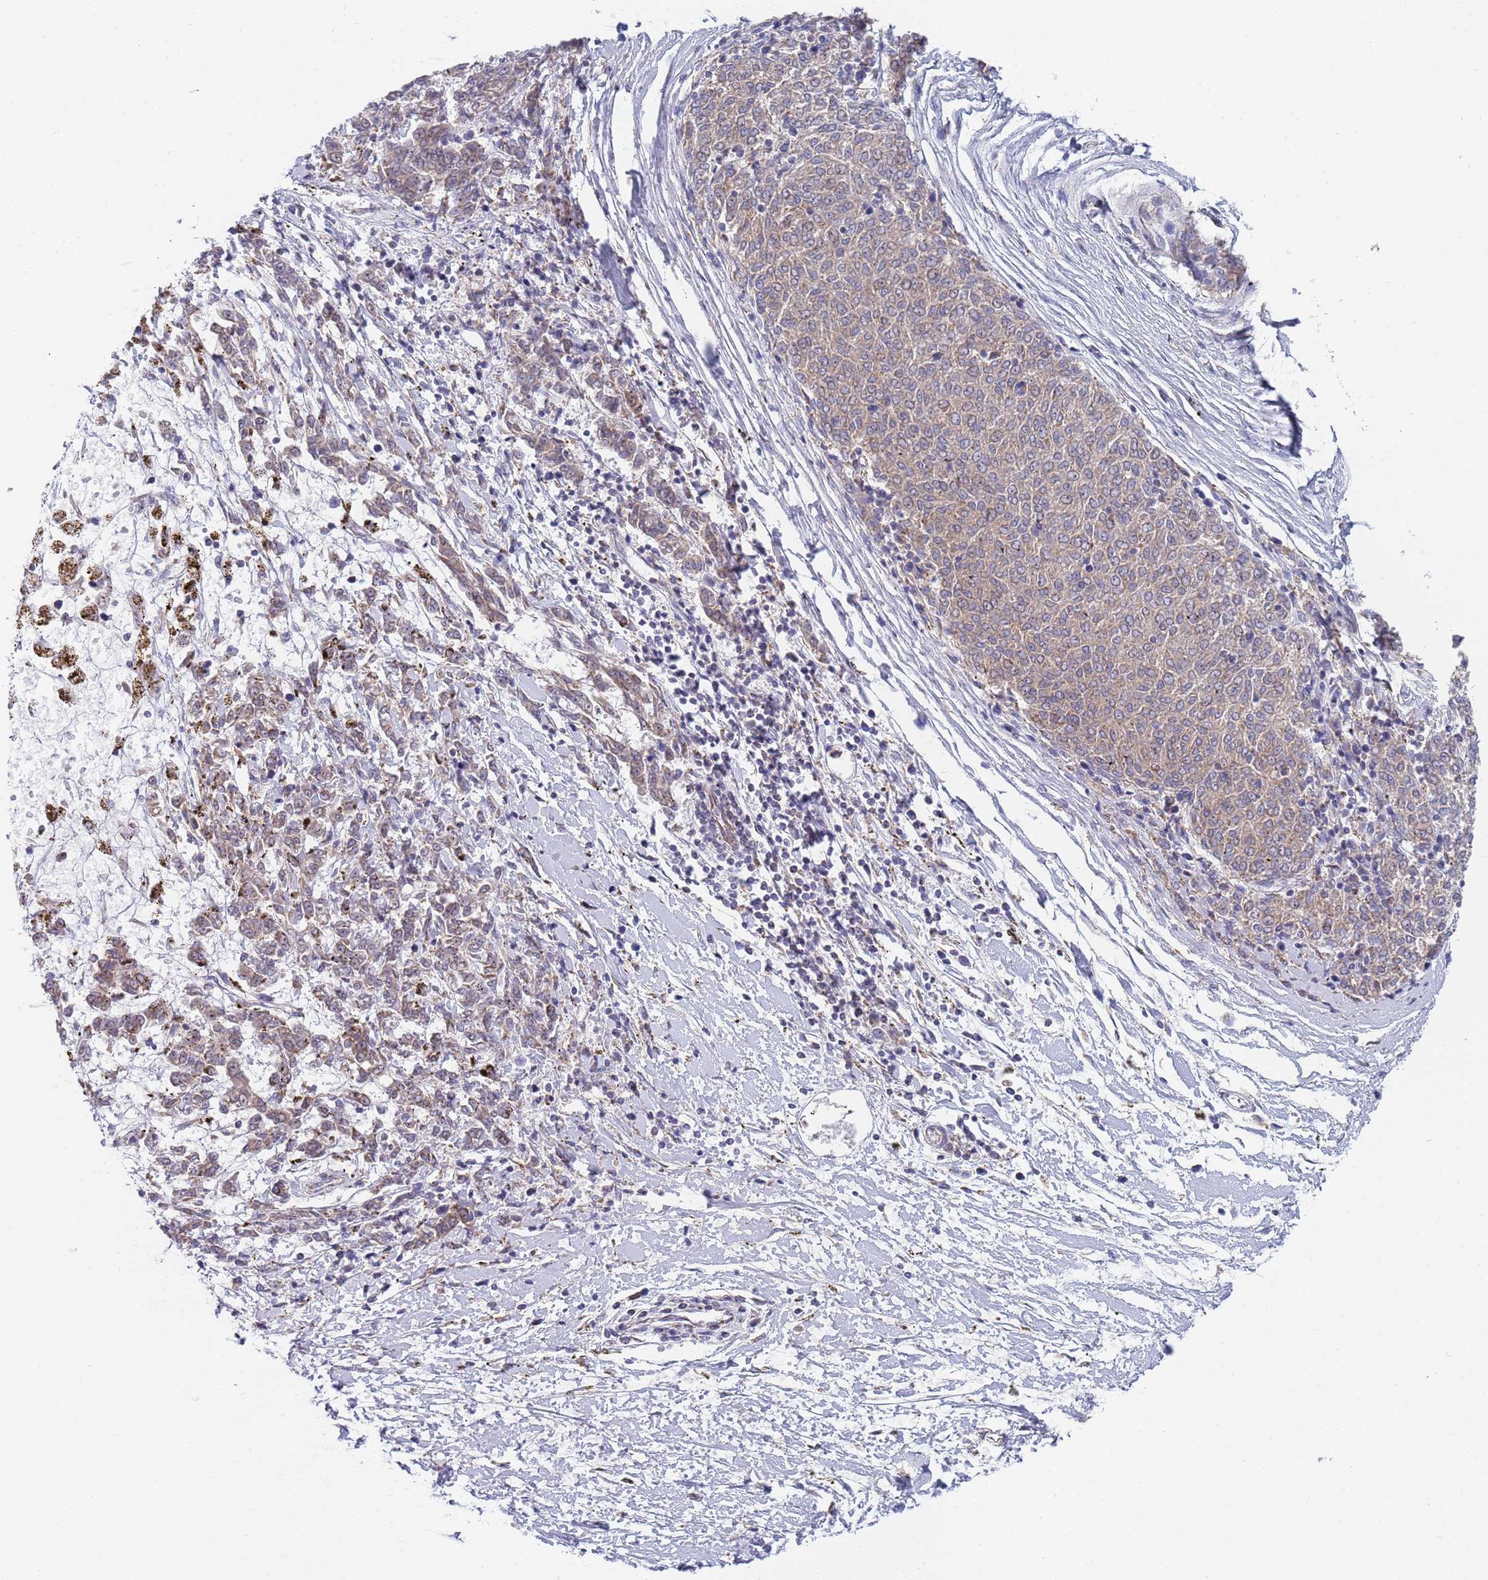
{"staining": {"intensity": "weak", "quantity": ">75%", "location": "cytoplasmic/membranous"}, "tissue": "melanoma", "cell_type": "Tumor cells", "image_type": "cancer", "snomed": [{"axis": "morphology", "description": "Malignant melanoma, NOS"}, {"axis": "topography", "description": "Skin"}], "caption": "The micrograph displays staining of melanoma, revealing weak cytoplasmic/membranous protein expression (brown color) within tumor cells.", "gene": "PWWP3A", "patient": {"sex": "female", "age": 72}}